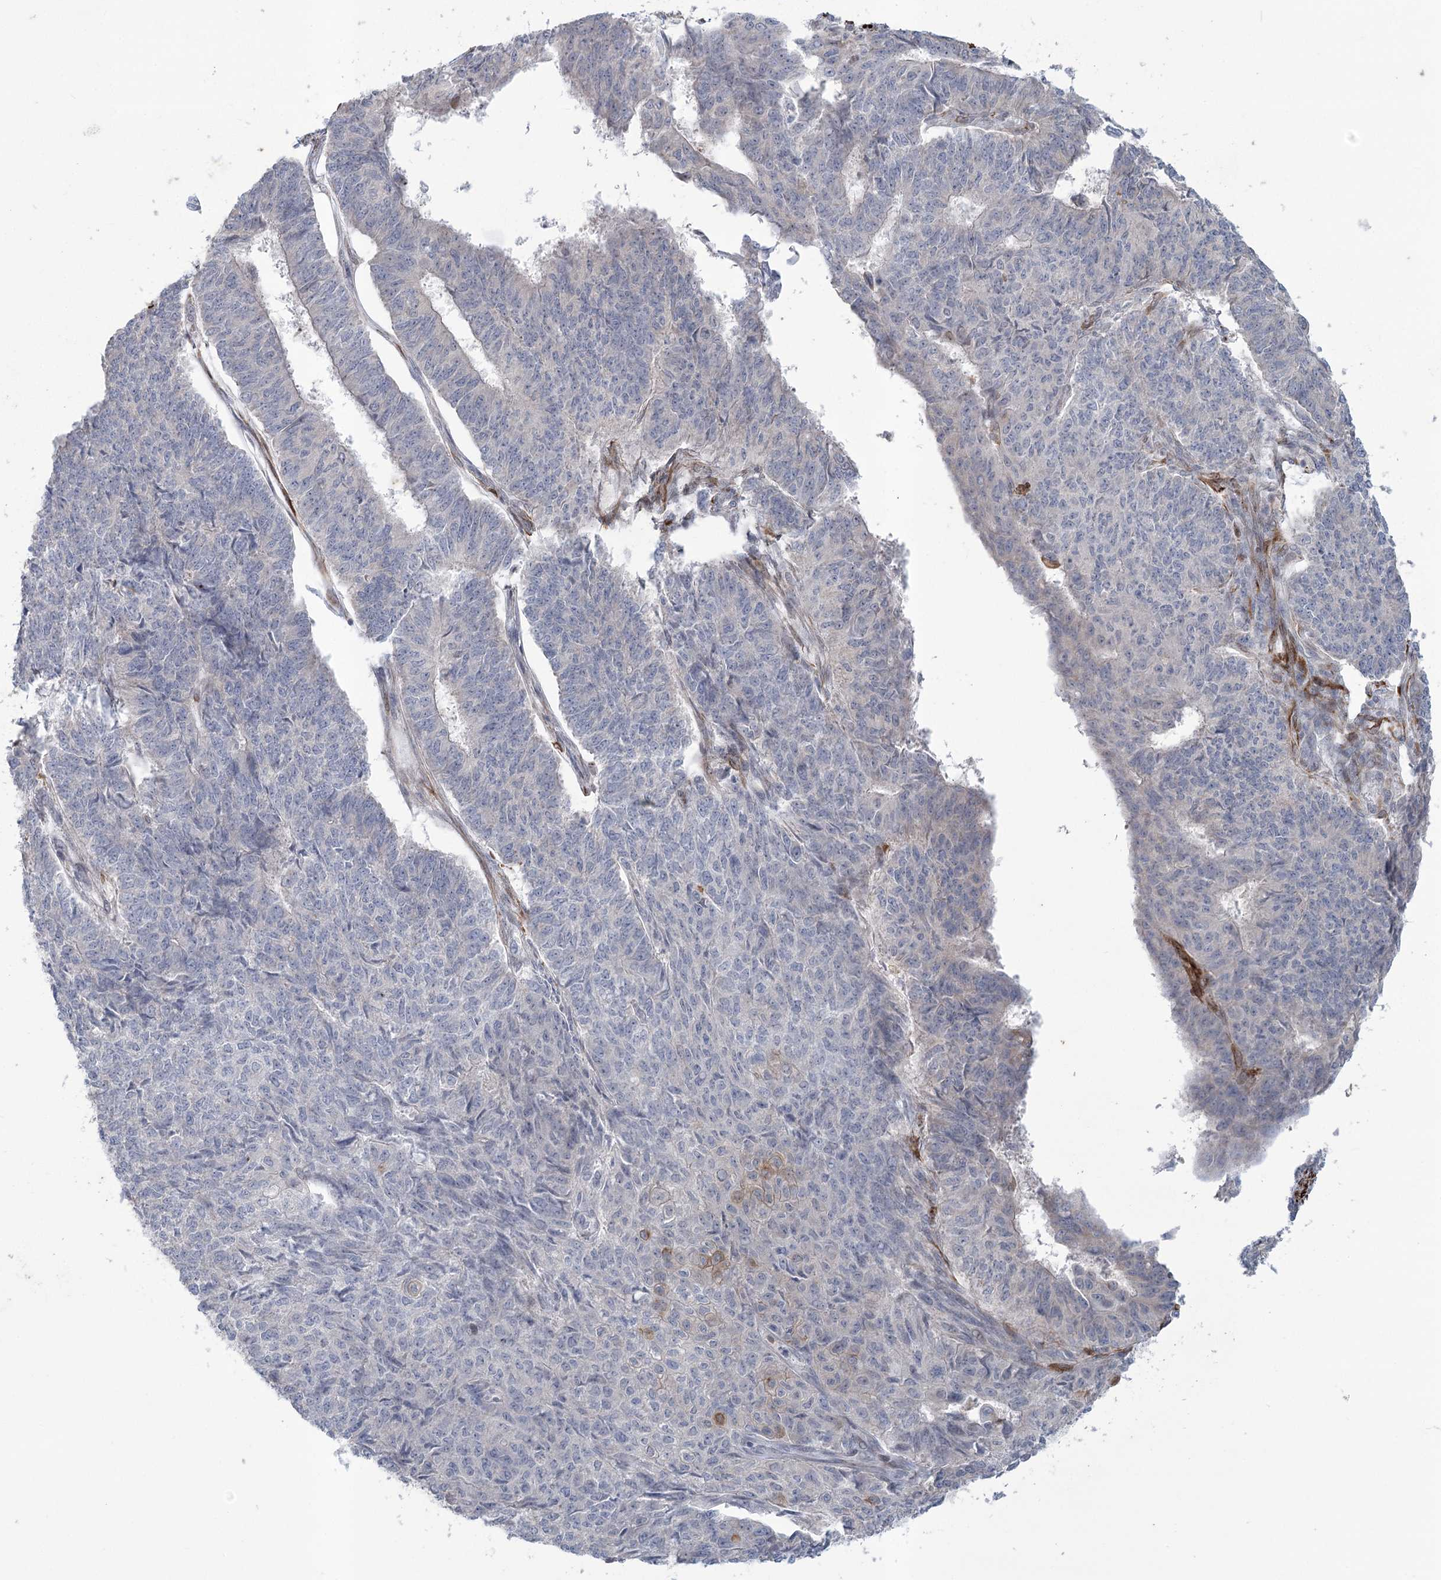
{"staining": {"intensity": "negative", "quantity": "none", "location": "none"}, "tissue": "endometrial cancer", "cell_type": "Tumor cells", "image_type": "cancer", "snomed": [{"axis": "morphology", "description": "Adenocarcinoma, NOS"}, {"axis": "topography", "description": "Endometrium"}], "caption": "Immunohistochemistry of human endometrial cancer (adenocarcinoma) shows no expression in tumor cells. (Brightfield microscopy of DAB (3,3'-diaminobenzidine) IHC at high magnification).", "gene": "MTG1", "patient": {"sex": "female", "age": 32}}